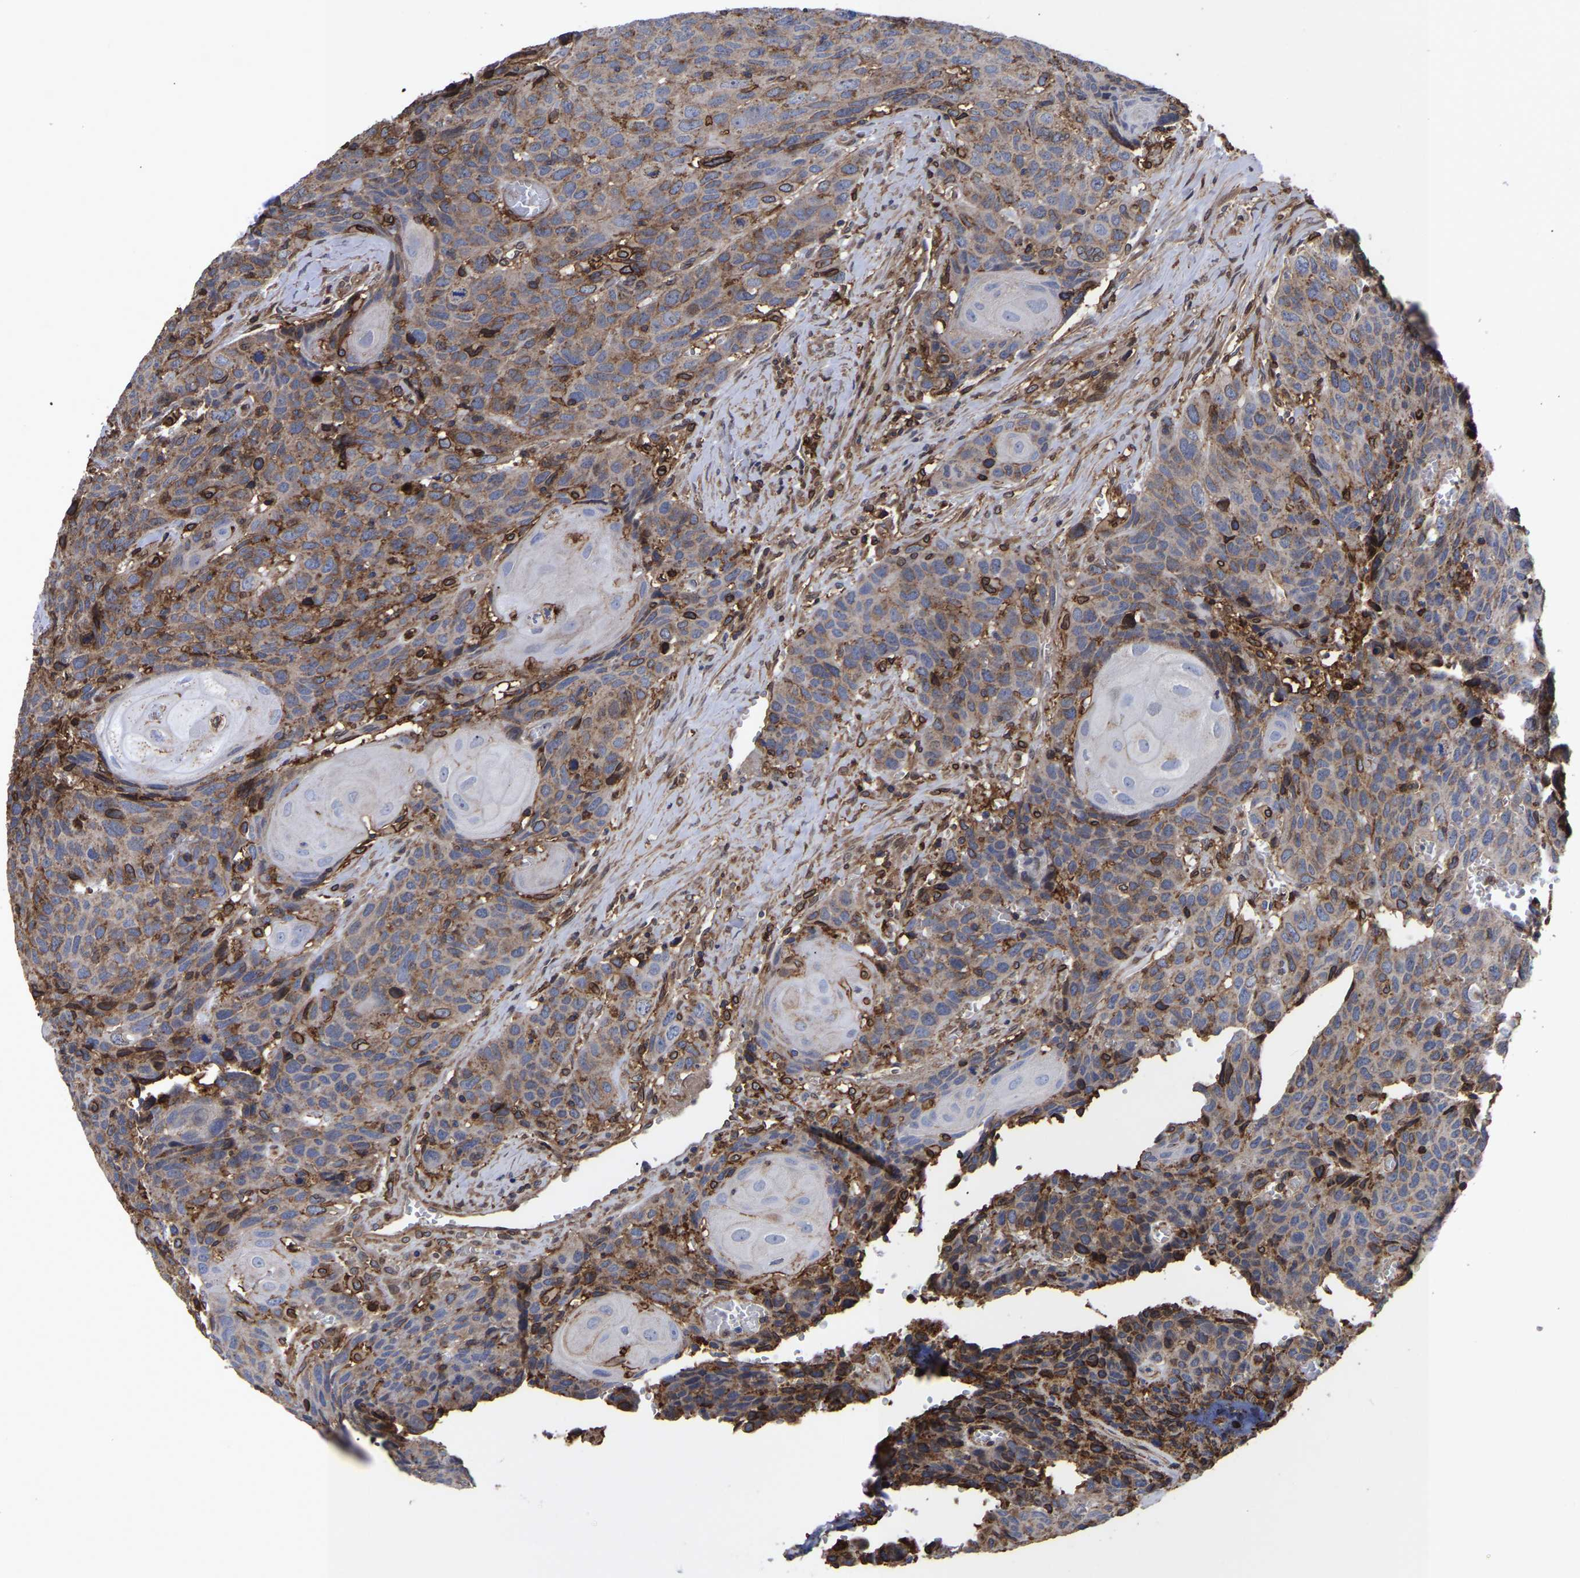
{"staining": {"intensity": "moderate", "quantity": "25%-75%", "location": "cytoplasmic/membranous"}, "tissue": "head and neck cancer", "cell_type": "Tumor cells", "image_type": "cancer", "snomed": [{"axis": "morphology", "description": "Squamous cell carcinoma, NOS"}, {"axis": "topography", "description": "Head-Neck"}], "caption": "The immunohistochemical stain labels moderate cytoplasmic/membranous positivity in tumor cells of squamous cell carcinoma (head and neck) tissue.", "gene": "LIF", "patient": {"sex": "male", "age": 66}}